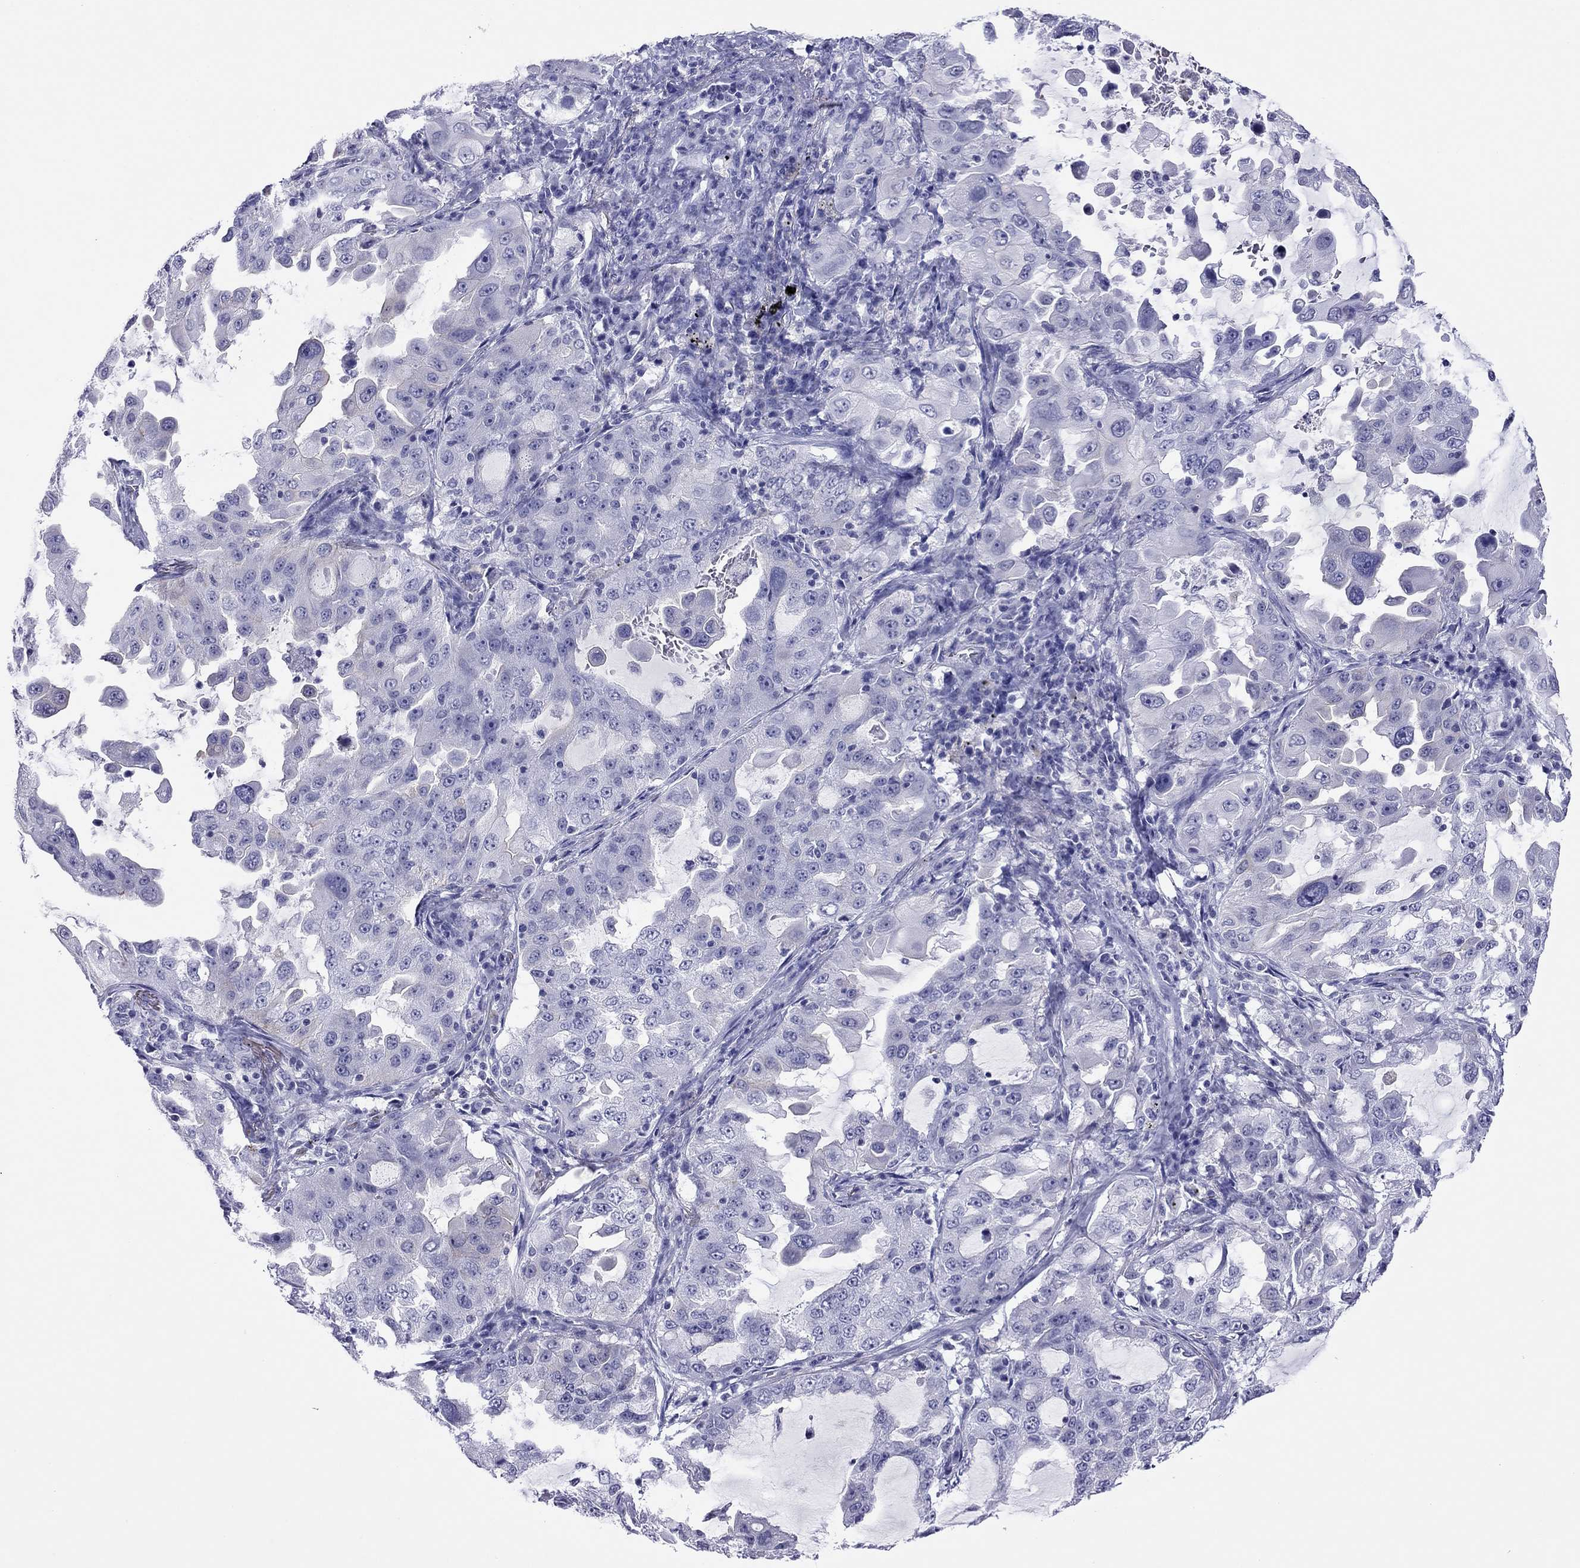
{"staining": {"intensity": "negative", "quantity": "none", "location": "none"}, "tissue": "lung cancer", "cell_type": "Tumor cells", "image_type": "cancer", "snomed": [{"axis": "morphology", "description": "Adenocarcinoma, NOS"}, {"axis": "topography", "description": "Lung"}], "caption": "Tumor cells show no significant protein staining in lung cancer (adenocarcinoma). (DAB immunohistochemistry visualized using brightfield microscopy, high magnification).", "gene": "MYMX", "patient": {"sex": "female", "age": 61}}